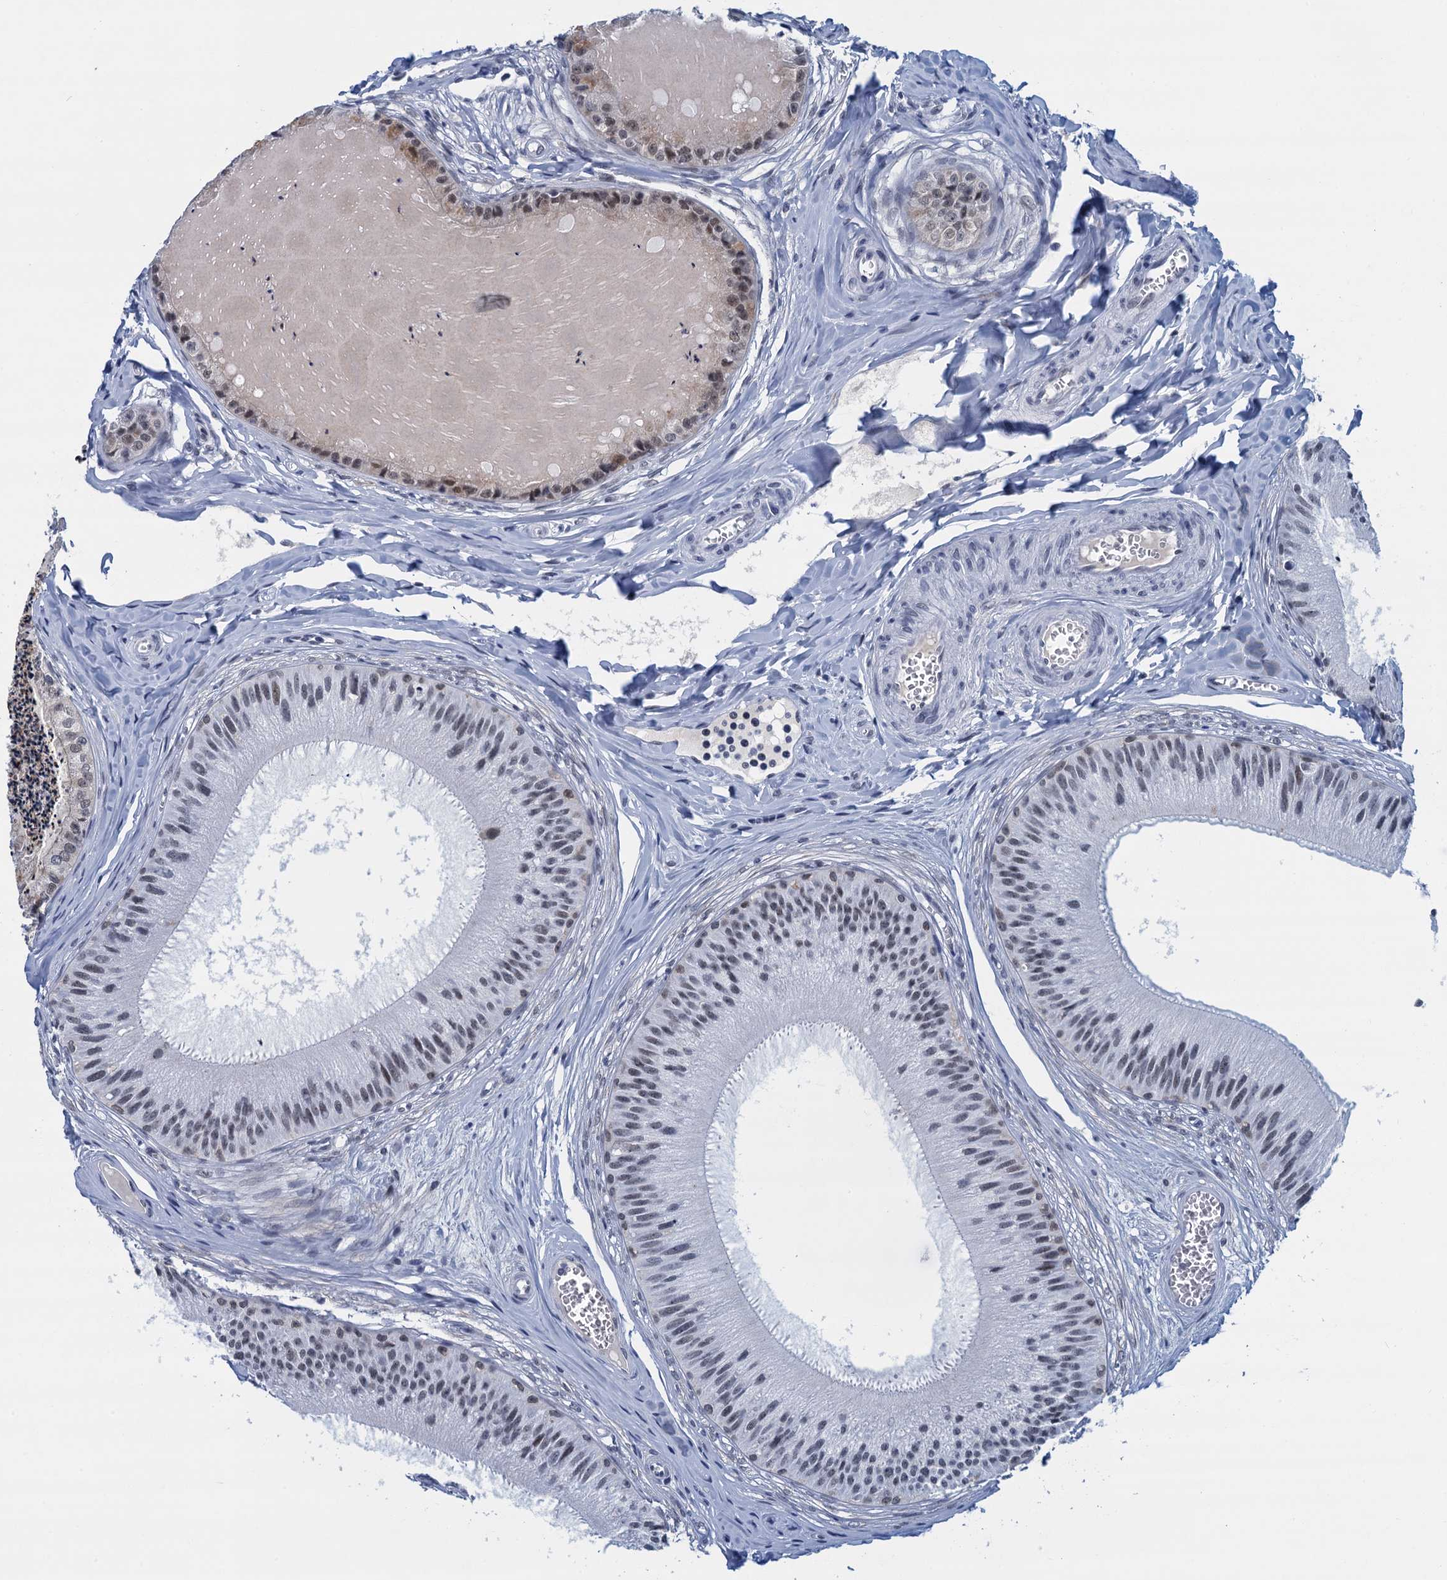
{"staining": {"intensity": "weak", "quantity": "25%-75%", "location": "cytoplasmic/membranous,nuclear"}, "tissue": "epididymis", "cell_type": "Glandular cells", "image_type": "normal", "snomed": [{"axis": "morphology", "description": "Normal tissue, NOS"}, {"axis": "topography", "description": "Epididymis"}], "caption": "The histopathology image reveals a brown stain indicating the presence of a protein in the cytoplasmic/membranous,nuclear of glandular cells in epididymis. Immunohistochemistry stains the protein of interest in brown and the nuclei are stained blue.", "gene": "EPS8L1", "patient": {"sex": "male", "age": 31}}